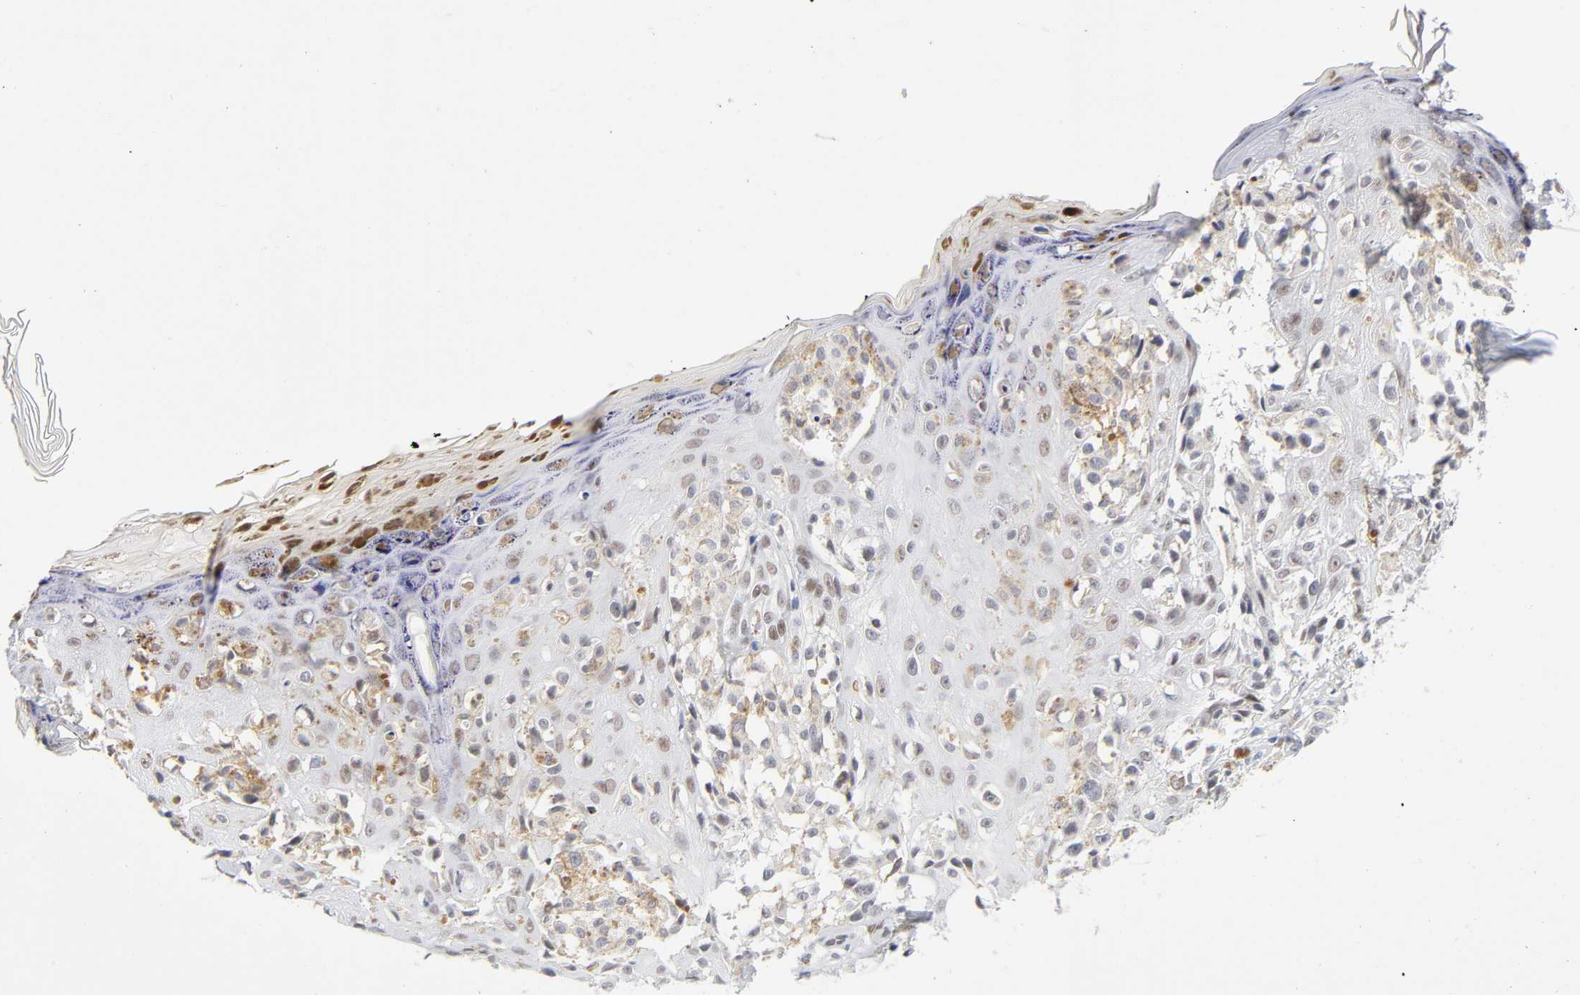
{"staining": {"intensity": "weak", "quantity": "25%-75%", "location": "cytoplasmic/membranous"}, "tissue": "melanoma", "cell_type": "Tumor cells", "image_type": "cancer", "snomed": [{"axis": "morphology", "description": "Malignant melanoma, NOS"}, {"axis": "topography", "description": "Skin"}], "caption": "Weak cytoplasmic/membranous staining for a protein is appreciated in about 25%-75% of tumor cells of malignant melanoma using immunohistochemistry.", "gene": "NFIC", "patient": {"sex": "female", "age": 38}}